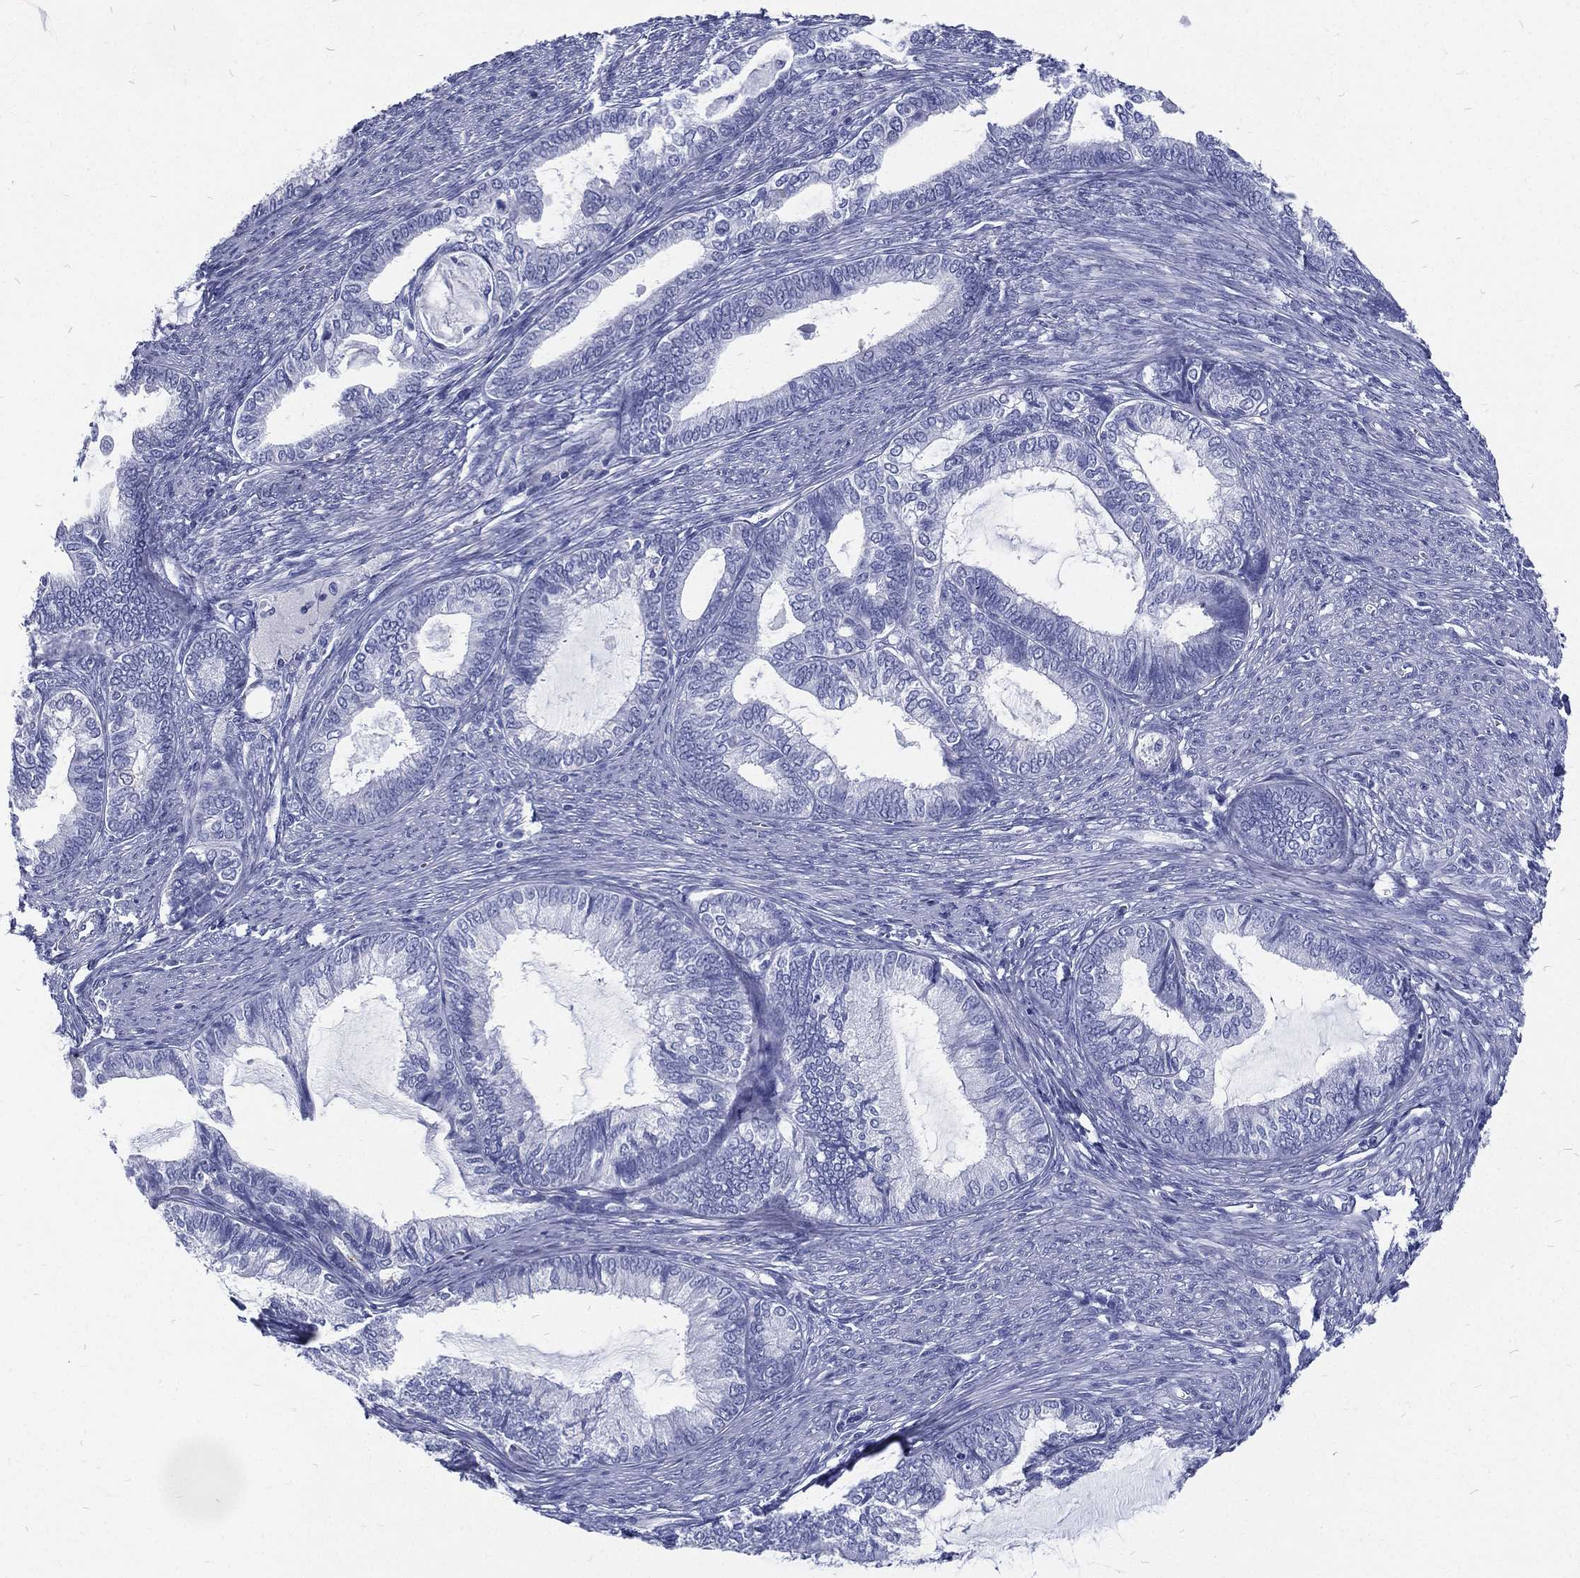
{"staining": {"intensity": "negative", "quantity": "none", "location": "none"}, "tissue": "endometrial cancer", "cell_type": "Tumor cells", "image_type": "cancer", "snomed": [{"axis": "morphology", "description": "Adenocarcinoma, NOS"}, {"axis": "topography", "description": "Endometrium"}], "caption": "High magnification brightfield microscopy of endometrial adenocarcinoma stained with DAB (3,3'-diaminobenzidine) (brown) and counterstained with hematoxylin (blue): tumor cells show no significant expression.", "gene": "RSPH4A", "patient": {"sex": "female", "age": 86}}